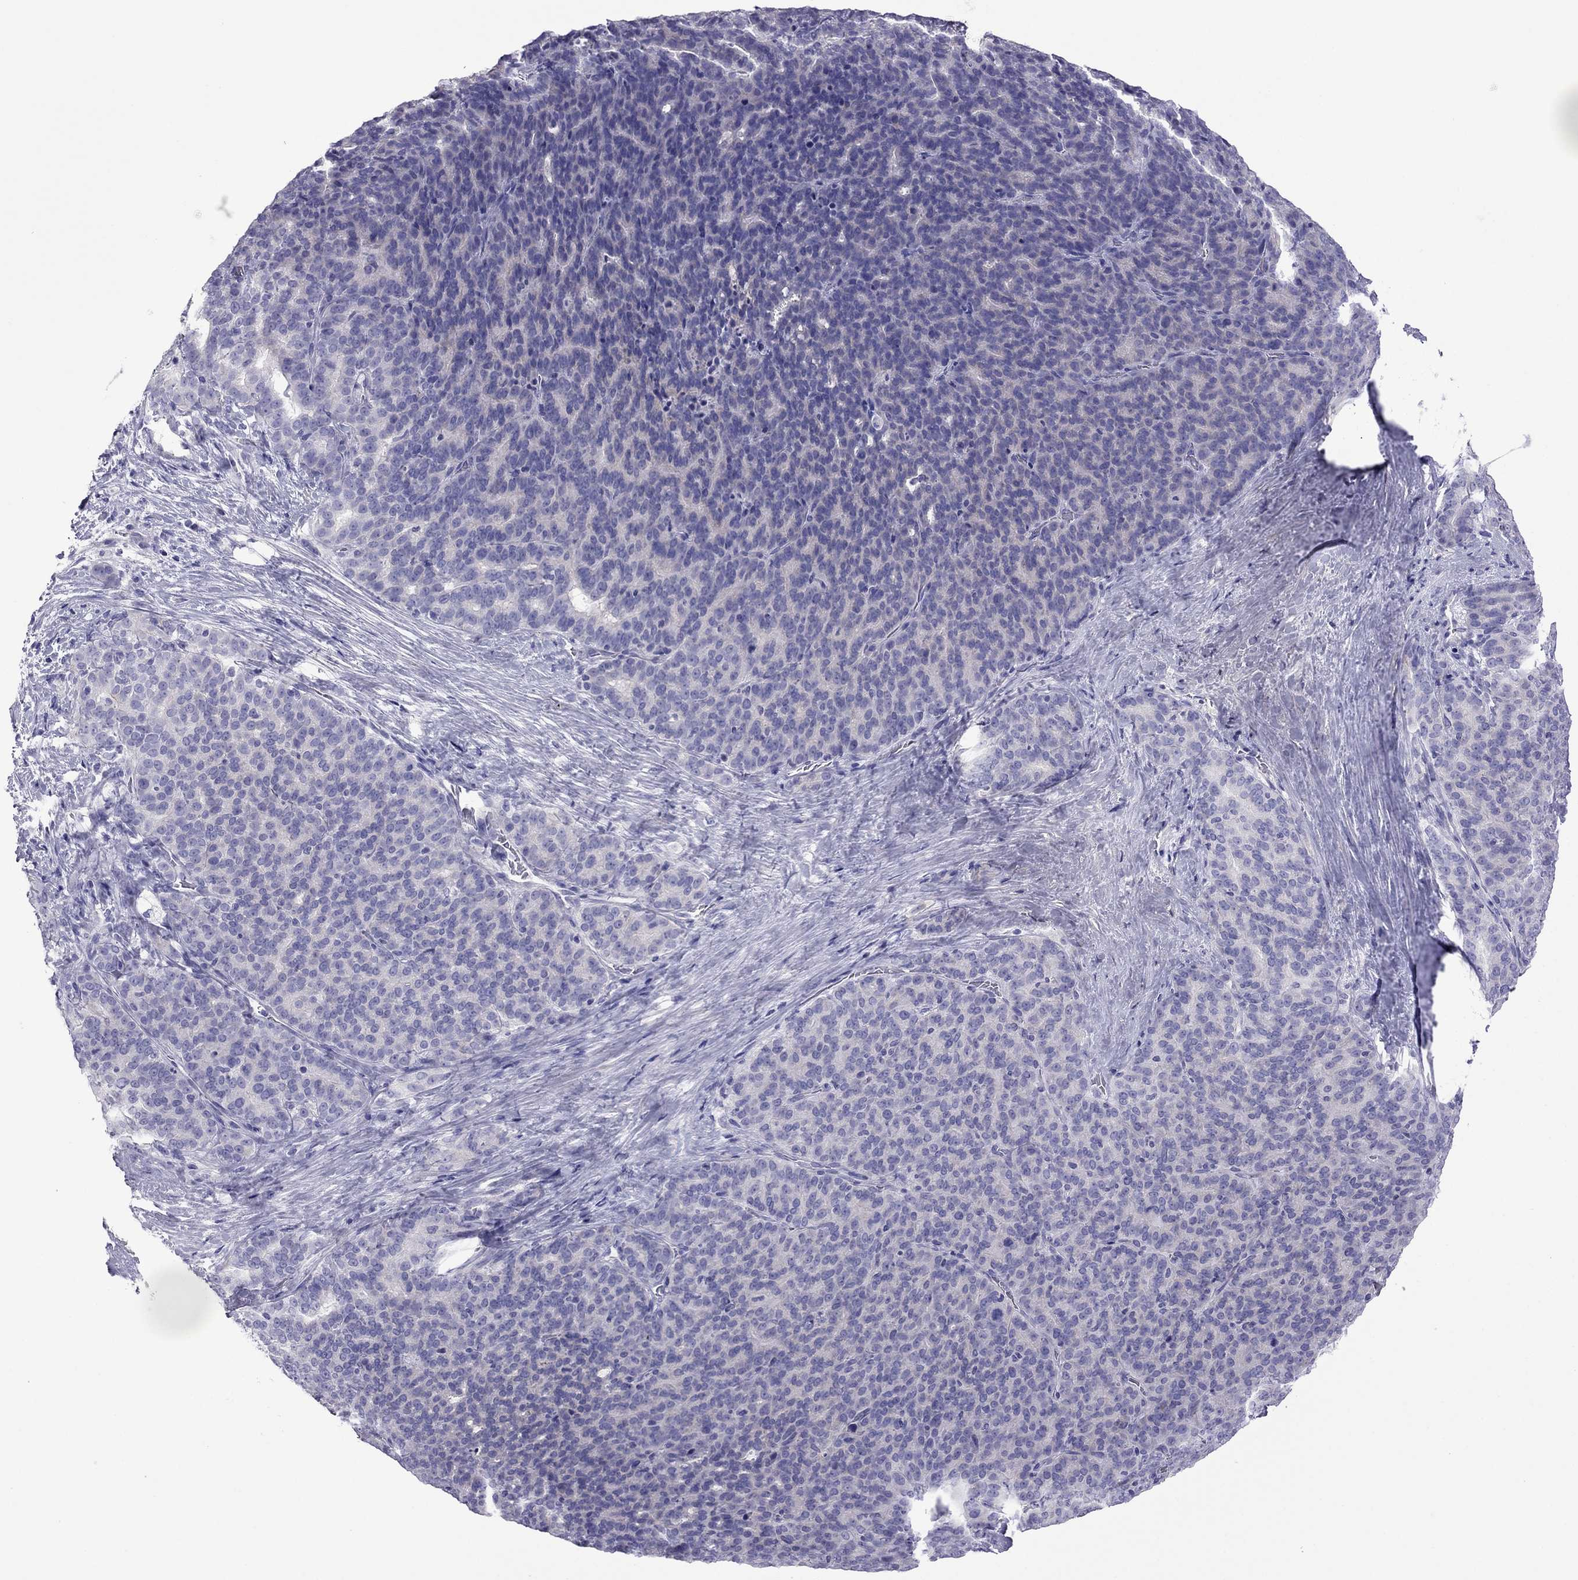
{"staining": {"intensity": "negative", "quantity": "none", "location": "none"}, "tissue": "liver cancer", "cell_type": "Tumor cells", "image_type": "cancer", "snomed": [{"axis": "morphology", "description": "Cholangiocarcinoma"}, {"axis": "topography", "description": "Liver"}], "caption": "The image exhibits no staining of tumor cells in liver cholangiocarcinoma.", "gene": "MYL11", "patient": {"sex": "female", "age": 47}}